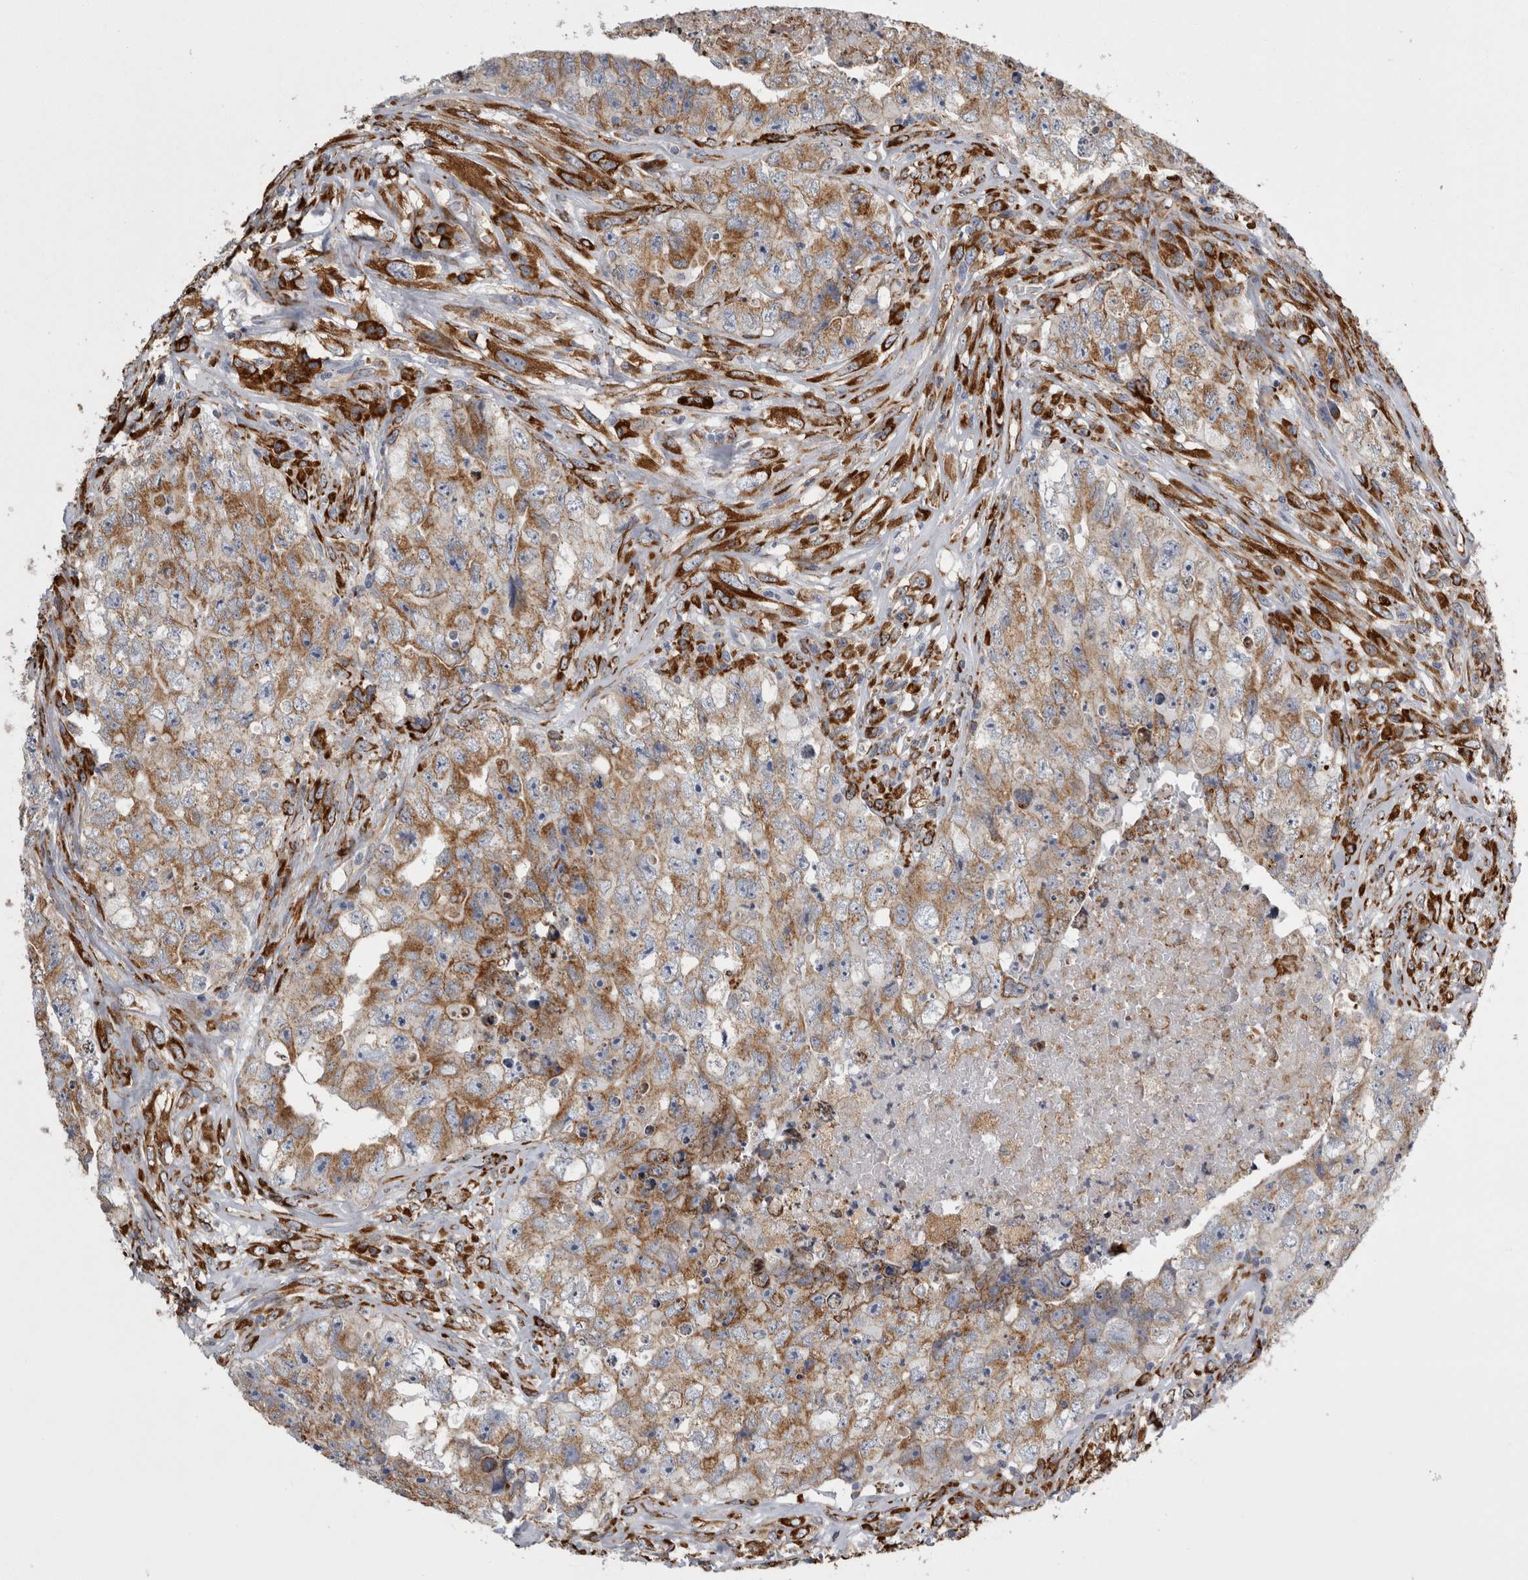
{"staining": {"intensity": "moderate", "quantity": ">75%", "location": "cytoplasmic/membranous"}, "tissue": "testis cancer", "cell_type": "Tumor cells", "image_type": "cancer", "snomed": [{"axis": "morphology", "description": "Carcinoma, Embryonal, NOS"}, {"axis": "topography", "description": "Testis"}], "caption": "IHC of testis cancer (embryonal carcinoma) shows medium levels of moderate cytoplasmic/membranous staining in approximately >75% of tumor cells. Using DAB (3,3'-diaminobenzidine) (brown) and hematoxylin (blue) stains, captured at high magnification using brightfield microscopy.", "gene": "FHIP2B", "patient": {"sex": "male", "age": 32}}